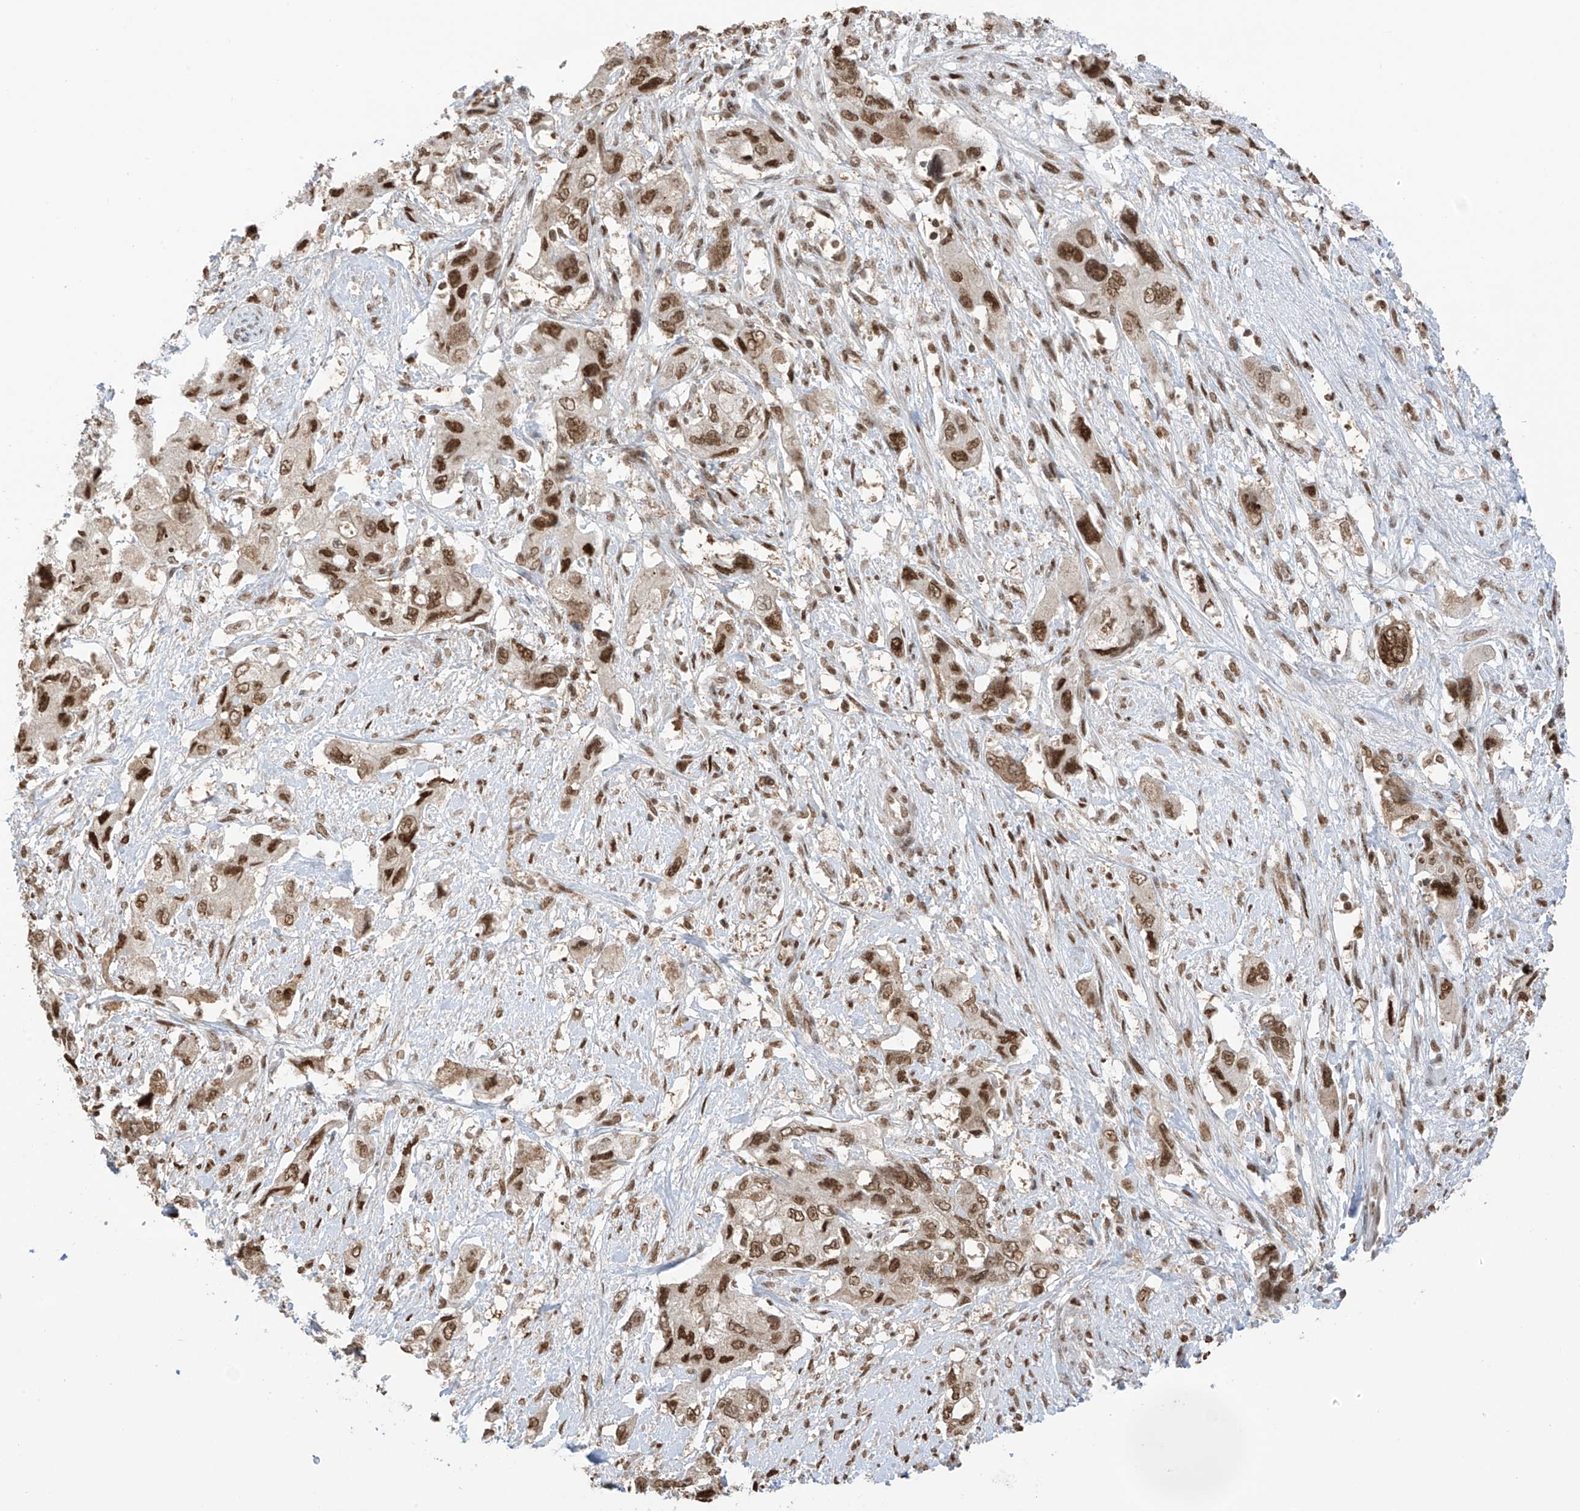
{"staining": {"intensity": "moderate", "quantity": ">75%", "location": "nuclear"}, "tissue": "pancreatic cancer", "cell_type": "Tumor cells", "image_type": "cancer", "snomed": [{"axis": "morphology", "description": "Adenocarcinoma, NOS"}, {"axis": "topography", "description": "Pancreas"}], "caption": "There is medium levels of moderate nuclear expression in tumor cells of pancreatic cancer, as demonstrated by immunohistochemical staining (brown color).", "gene": "KPNB1", "patient": {"sex": "female", "age": 73}}